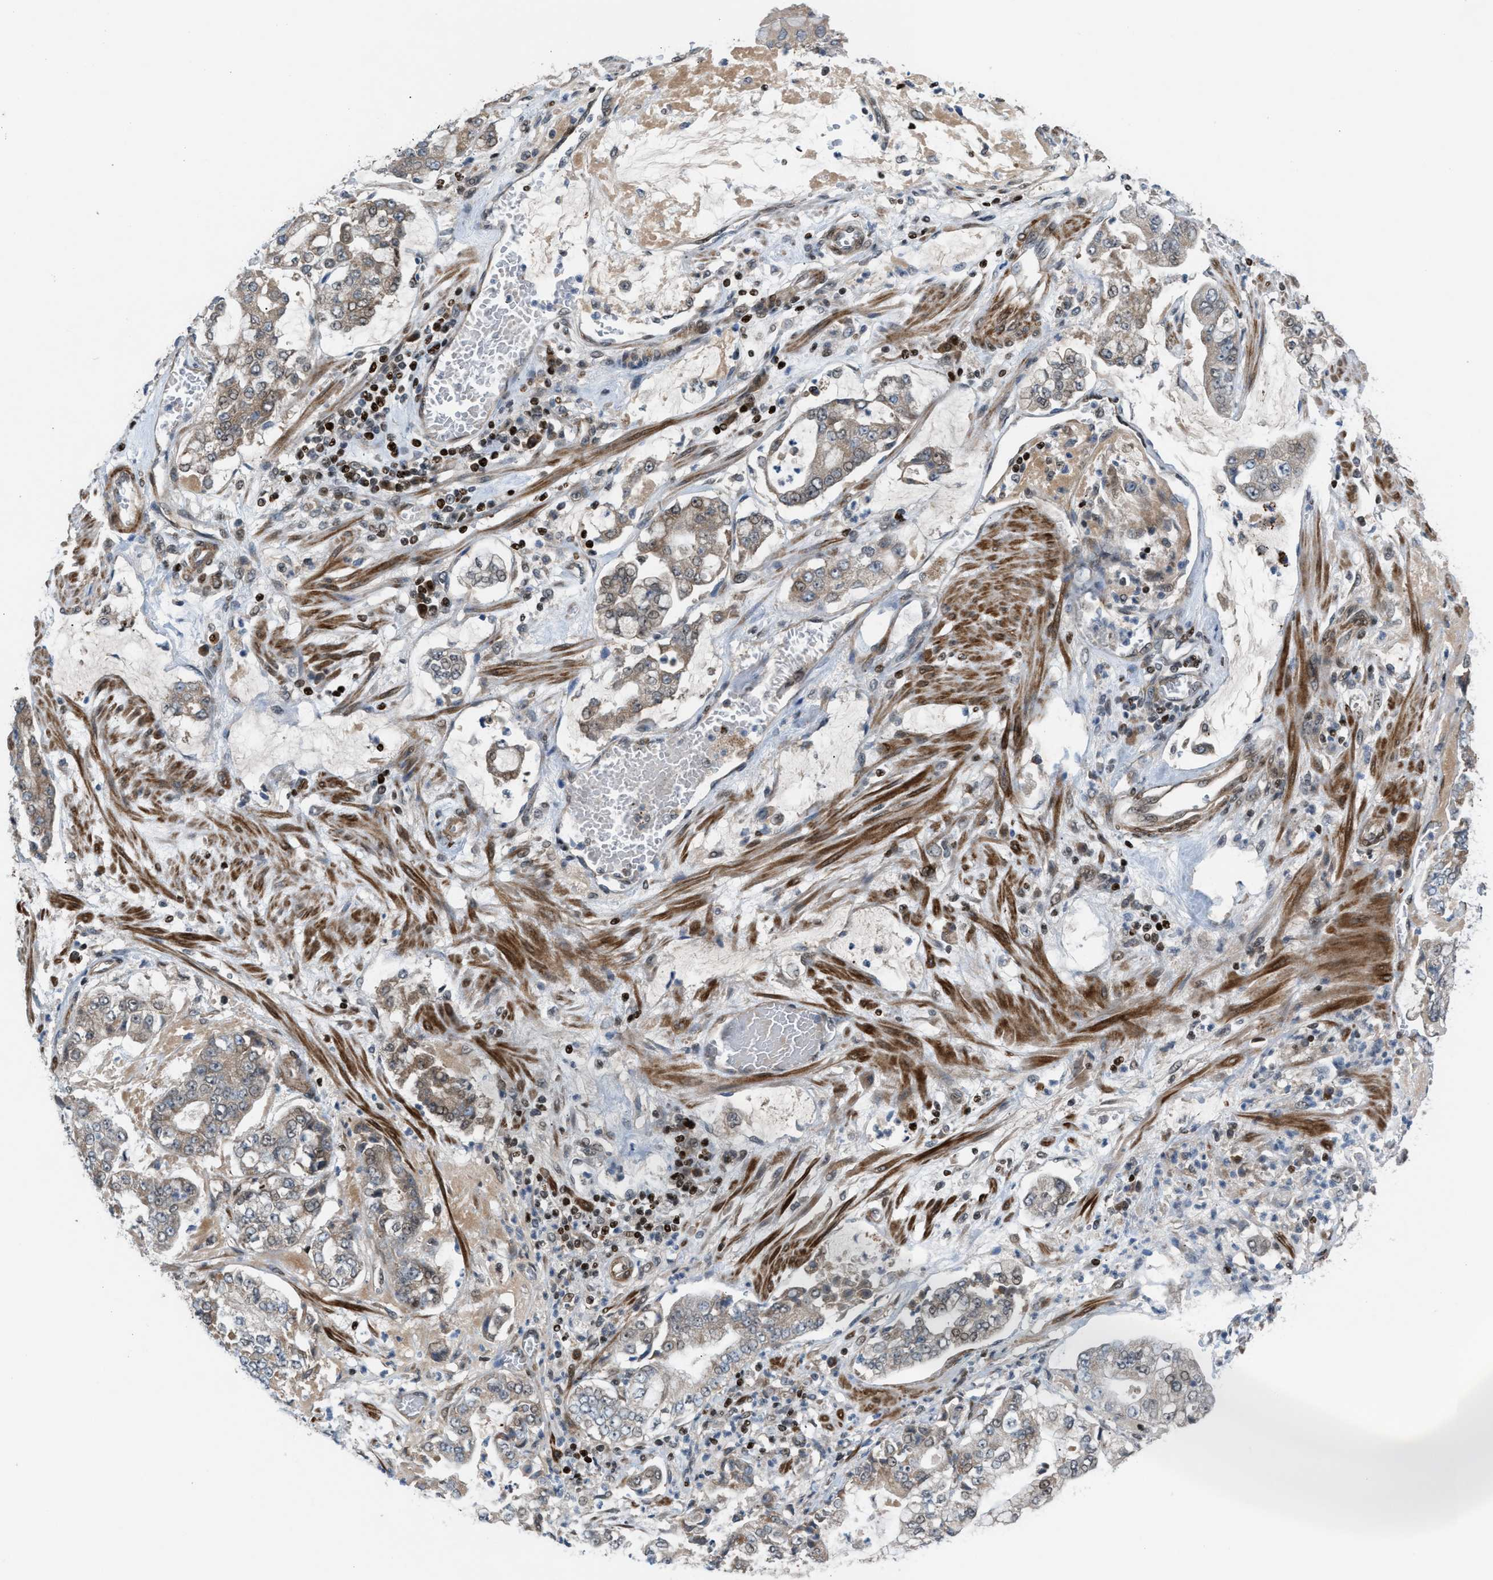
{"staining": {"intensity": "weak", "quantity": ">75%", "location": "cytoplasmic/membranous"}, "tissue": "stomach cancer", "cell_type": "Tumor cells", "image_type": "cancer", "snomed": [{"axis": "morphology", "description": "Adenocarcinoma, NOS"}, {"axis": "topography", "description": "Stomach"}], "caption": "This micrograph demonstrates immunohistochemistry (IHC) staining of human stomach cancer, with low weak cytoplasmic/membranous expression in approximately >75% of tumor cells.", "gene": "ZNF276", "patient": {"sex": "male", "age": 76}}